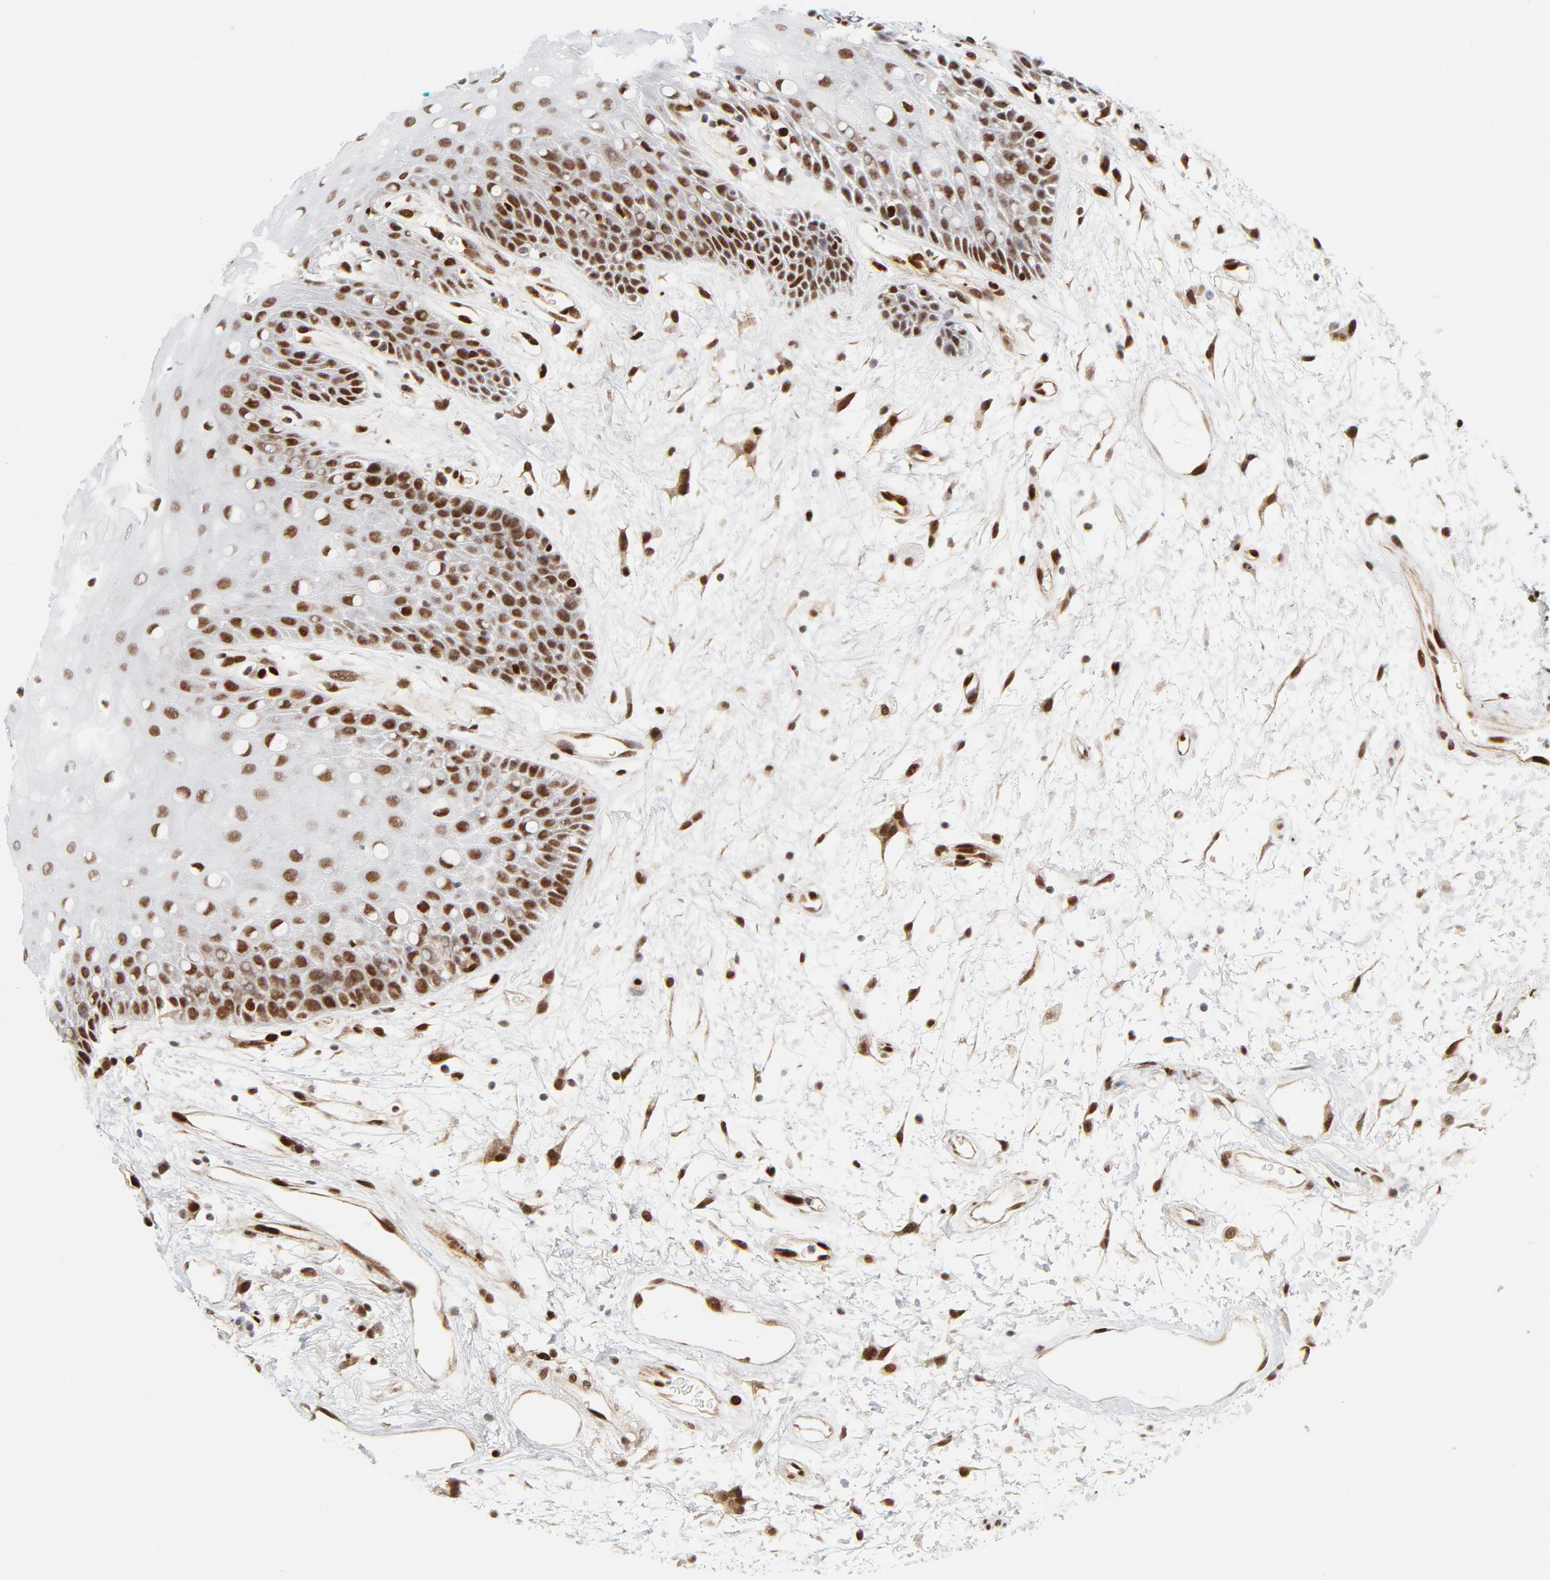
{"staining": {"intensity": "moderate", "quantity": "25%-75%", "location": "nuclear"}, "tissue": "oral mucosa", "cell_type": "Squamous epithelial cells", "image_type": "normal", "snomed": [{"axis": "morphology", "description": "Normal tissue, NOS"}, {"axis": "morphology", "description": "Squamous cell carcinoma, NOS"}, {"axis": "topography", "description": "Skeletal muscle"}, {"axis": "topography", "description": "Oral tissue"}, {"axis": "topography", "description": "Head-Neck"}], "caption": "Oral mucosa stained with DAB immunohistochemistry (IHC) displays medium levels of moderate nuclear positivity in about 25%-75% of squamous epithelial cells. Immunohistochemistry stains the protein in brown and the nuclei are stained blue.", "gene": "MEF2A", "patient": {"sex": "female", "age": 84}}